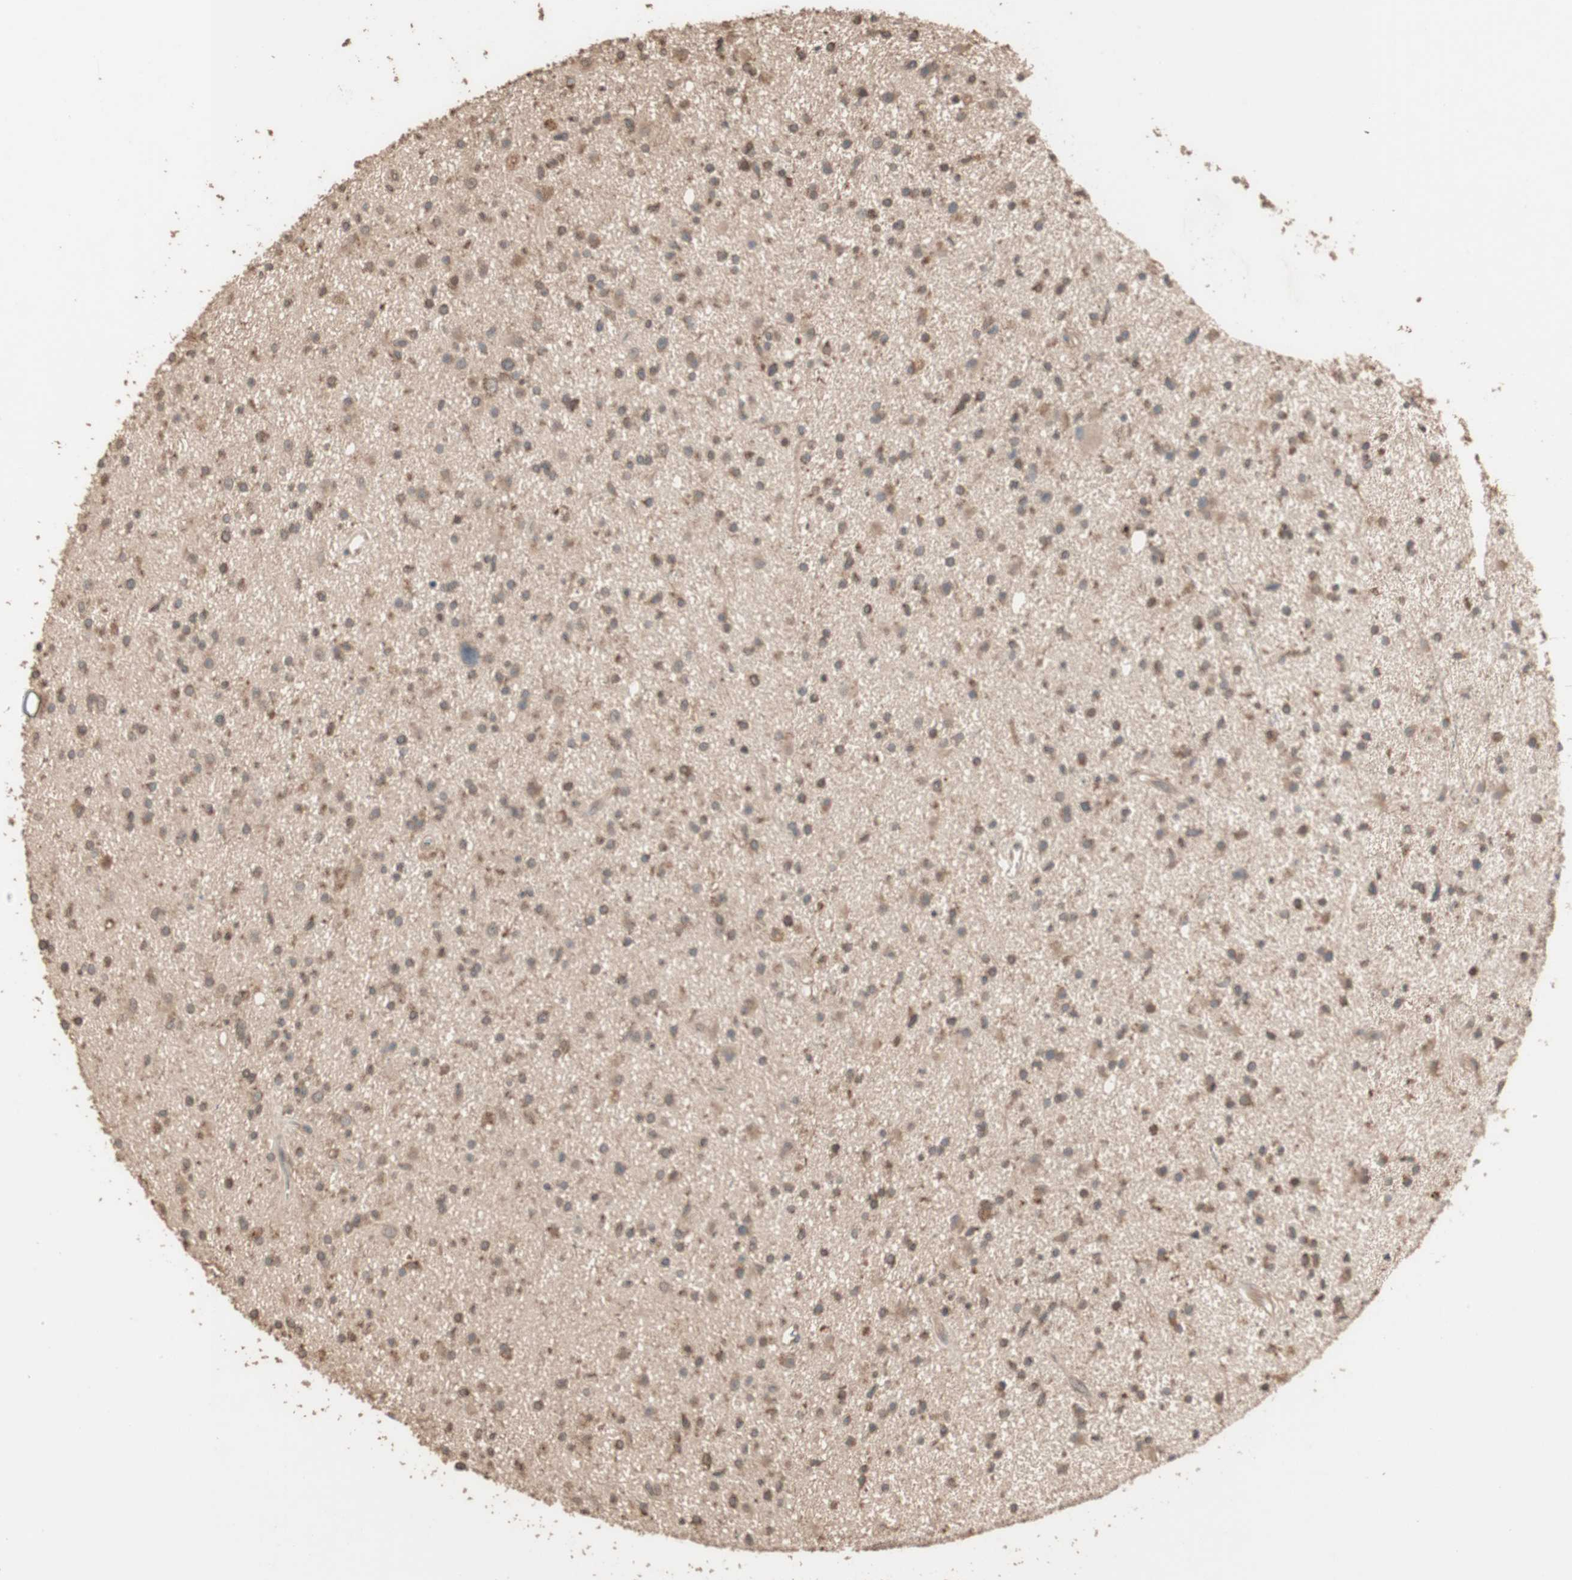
{"staining": {"intensity": "moderate", "quantity": ">75%", "location": "cytoplasmic/membranous"}, "tissue": "glioma", "cell_type": "Tumor cells", "image_type": "cancer", "snomed": [{"axis": "morphology", "description": "Glioma, malignant, High grade"}, {"axis": "topography", "description": "Brain"}], "caption": "A brown stain shows moderate cytoplasmic/membranous positivity of a protein in glioma tumor cells.", "gene": "USP20", "patient": {"sex": "male", "age": 33}}